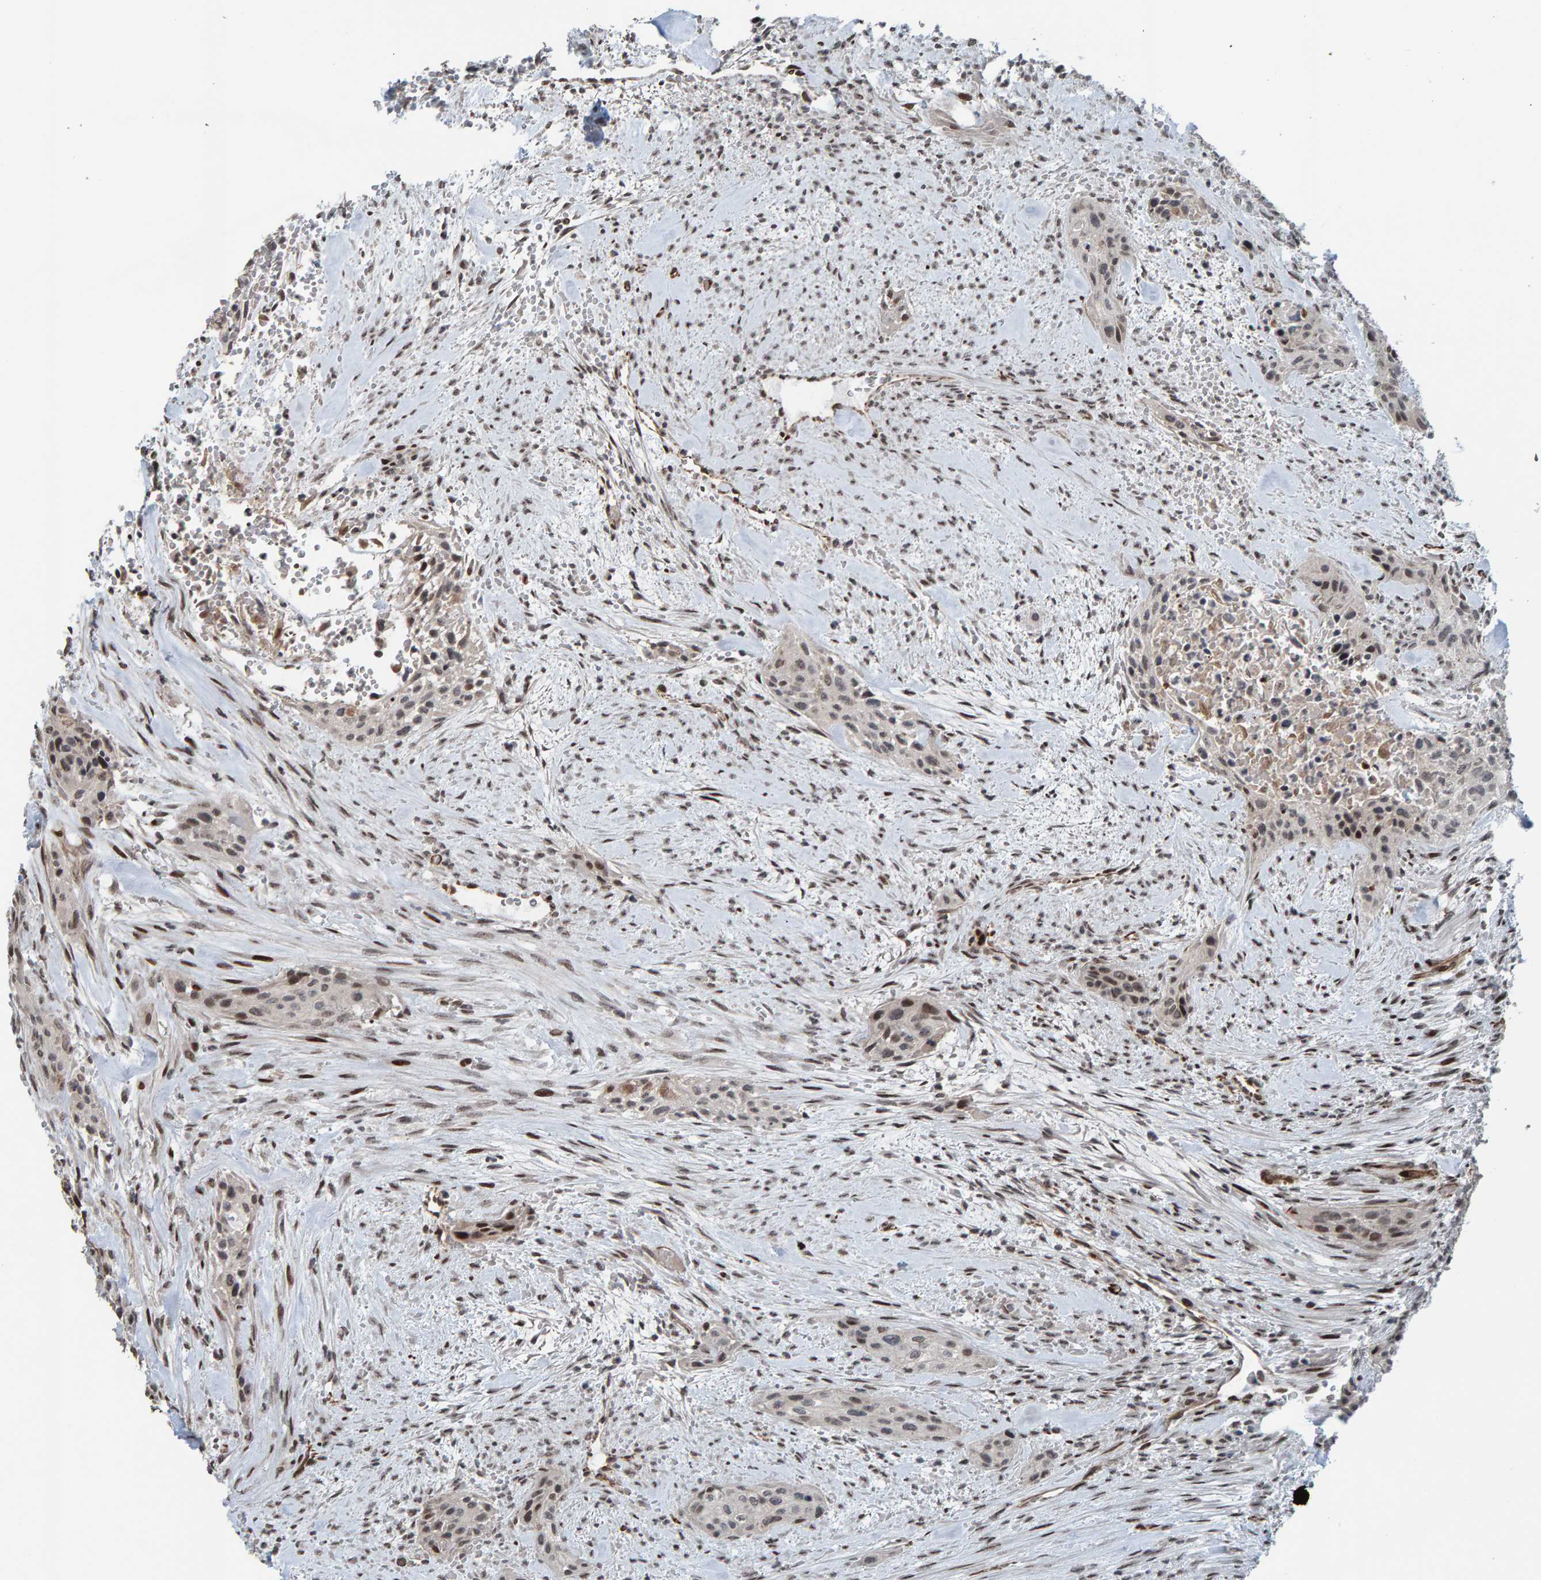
{"staining": {"intensity": "moderate", "quantity": "<25%", "location": "nuclear"}, "tissue": "urothelial cancer", "cell_type": "Tumor cells", "image_type": "cancer", "snomed": [{"axis": "morphology", "description": "Urothelial carcinoma, High grade"}, {"axis": "topography", "description": "Urinary bladder"}], "caption": "DAB (3,3'-diaminobenzidine) immunohistochemical staining of human urothelial cancer shows moderate nuclear protein staining in approximately <25% of tumor cells.", "gene": "ZNF366", "patient": {"sex": "male", "age": 35}}